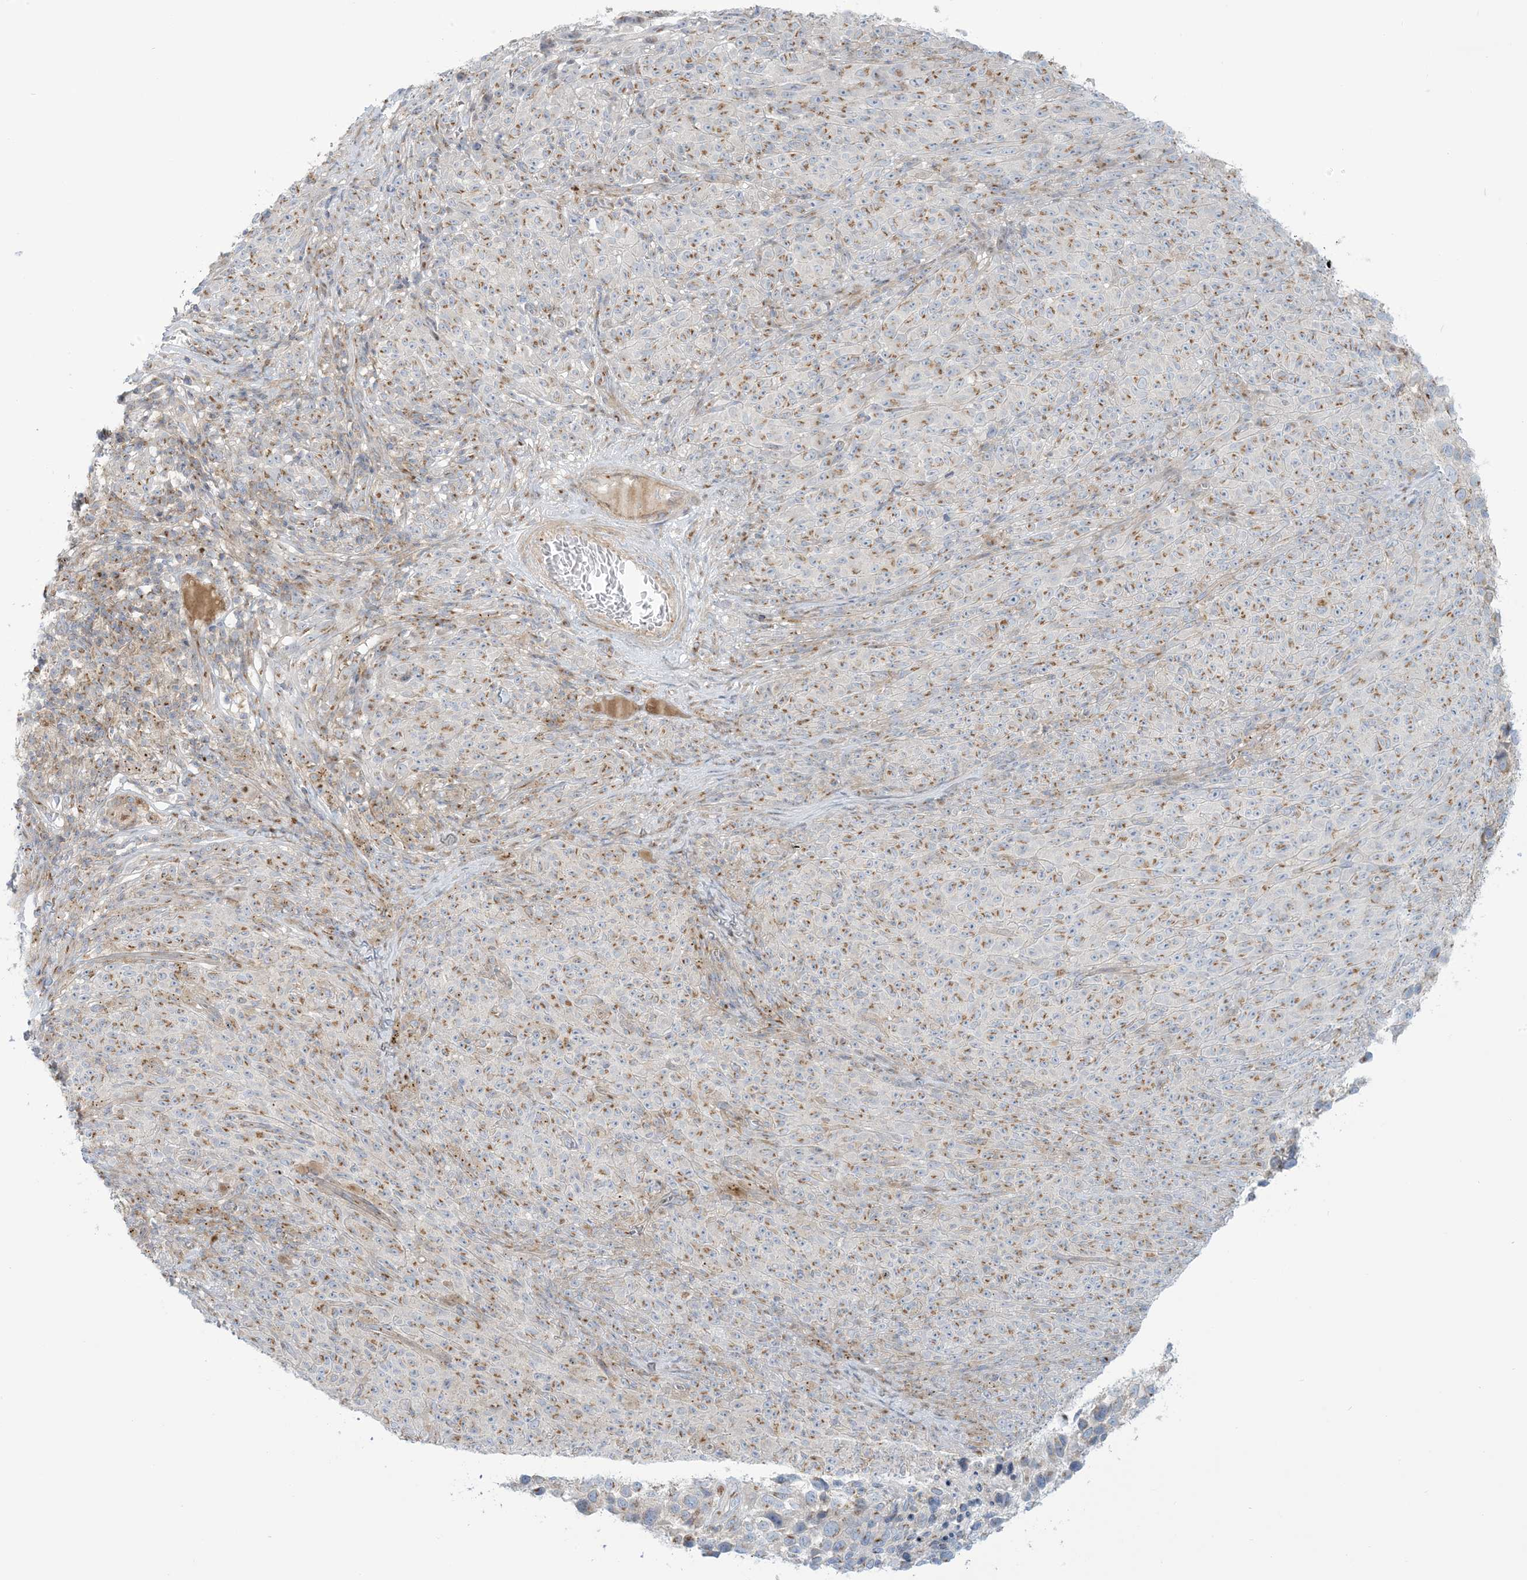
{"staining": {"intensity": "moderate", "quantity": ">75%", "location": "cytoplasmic/membranous"}, "tissue": "melanoma", "cell_type": "Tumor cells", "image_type": "cancer", "snomed": [{"axis": "morphology", "description": "Malignant melanoma, NOS"}, {"axis": "topography", "description": "Skin"}], "caption": "Immunohistochemistry photomicrograph of neoplastic tissue: malignant melanoma stained using IHC demonstrates medium levels of moderate protein expression localized specifically in the cytoplasmic/membranous of tumor cells, appearing as a cytoplasmic/membranous brown color.", "gene": "AFTPH", "patient": {"sex": "female", "age": 82}}